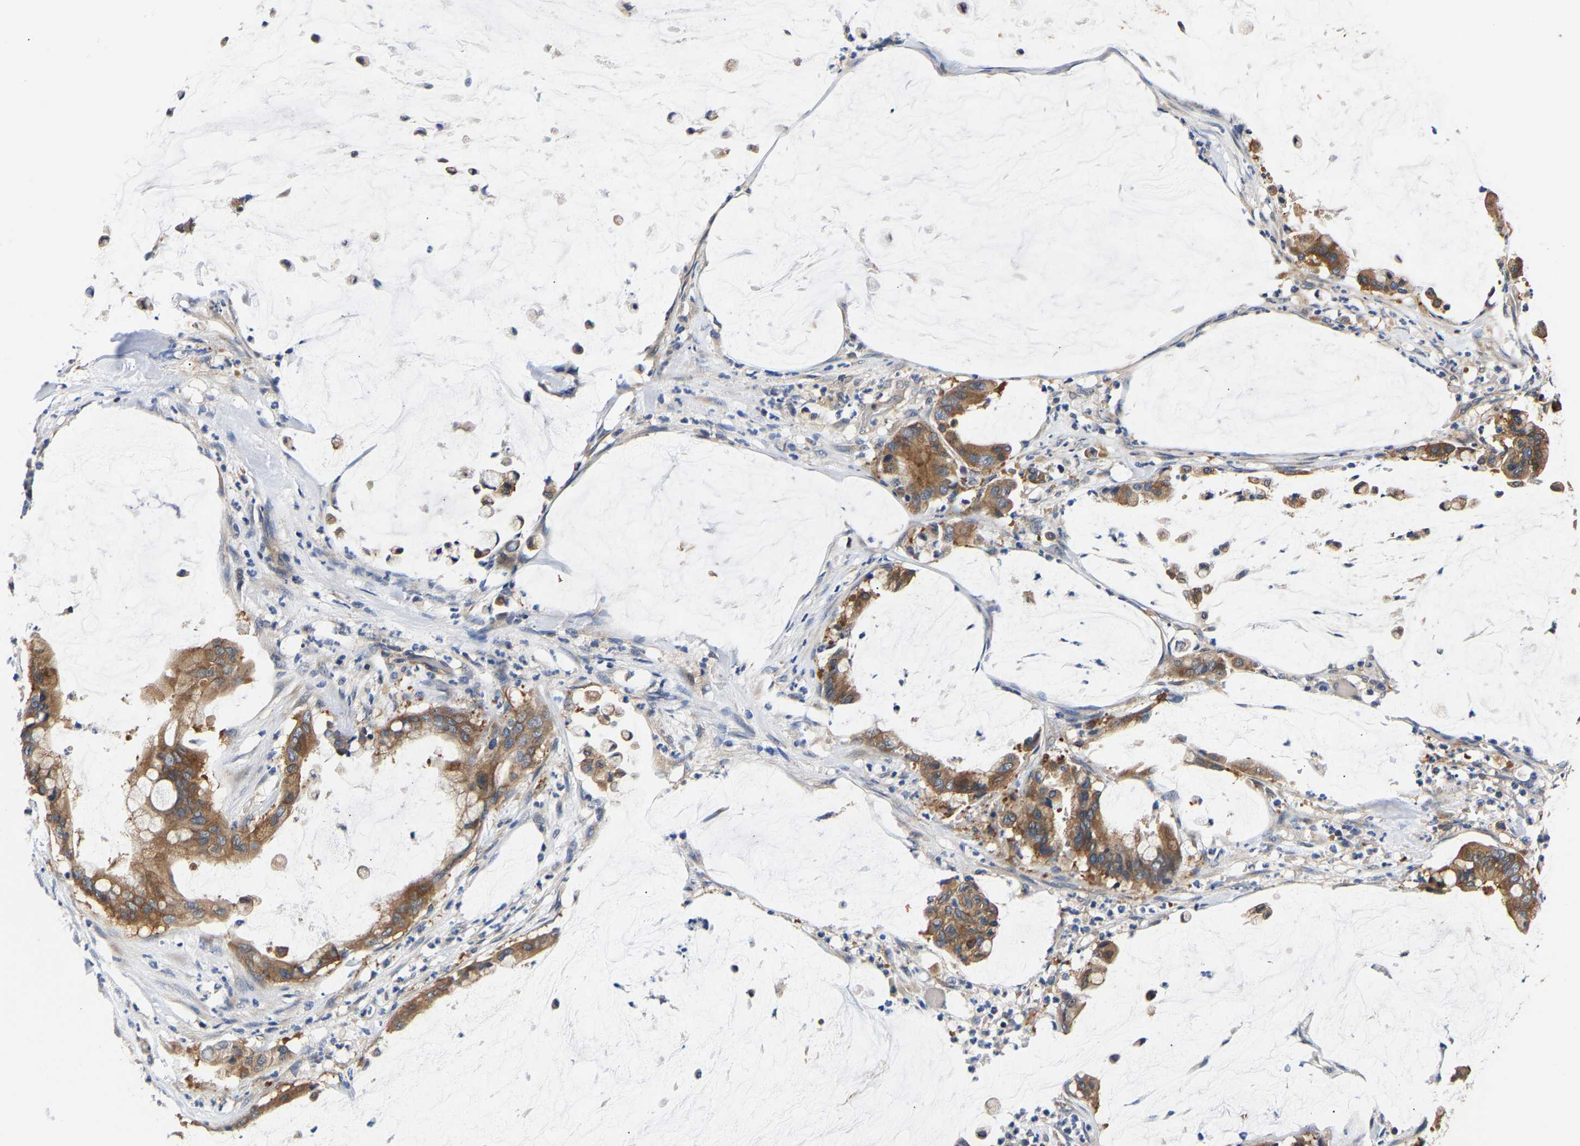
{"staining": {"intensity": "moderate", "quantity": ">75%", "location": "cytoplasmic/membranous"}, "tissue": "pancreatic cancer", "cell_type": "Tumor cells", "image_type": "cancer", "snomed": [{"axis": "morphology", "description": "Adenocarcinoma, NOS"}, {"axis": "topography", "description": "Pancreas"}], "caption": "Human pancreatic cancer stained for a protein (brown) displays moderate cytoplasmic/membranous positive staining in about >75% of tumor cells.", "gene": "LRBA", "patient": {"sex": "male", "age": 41}}